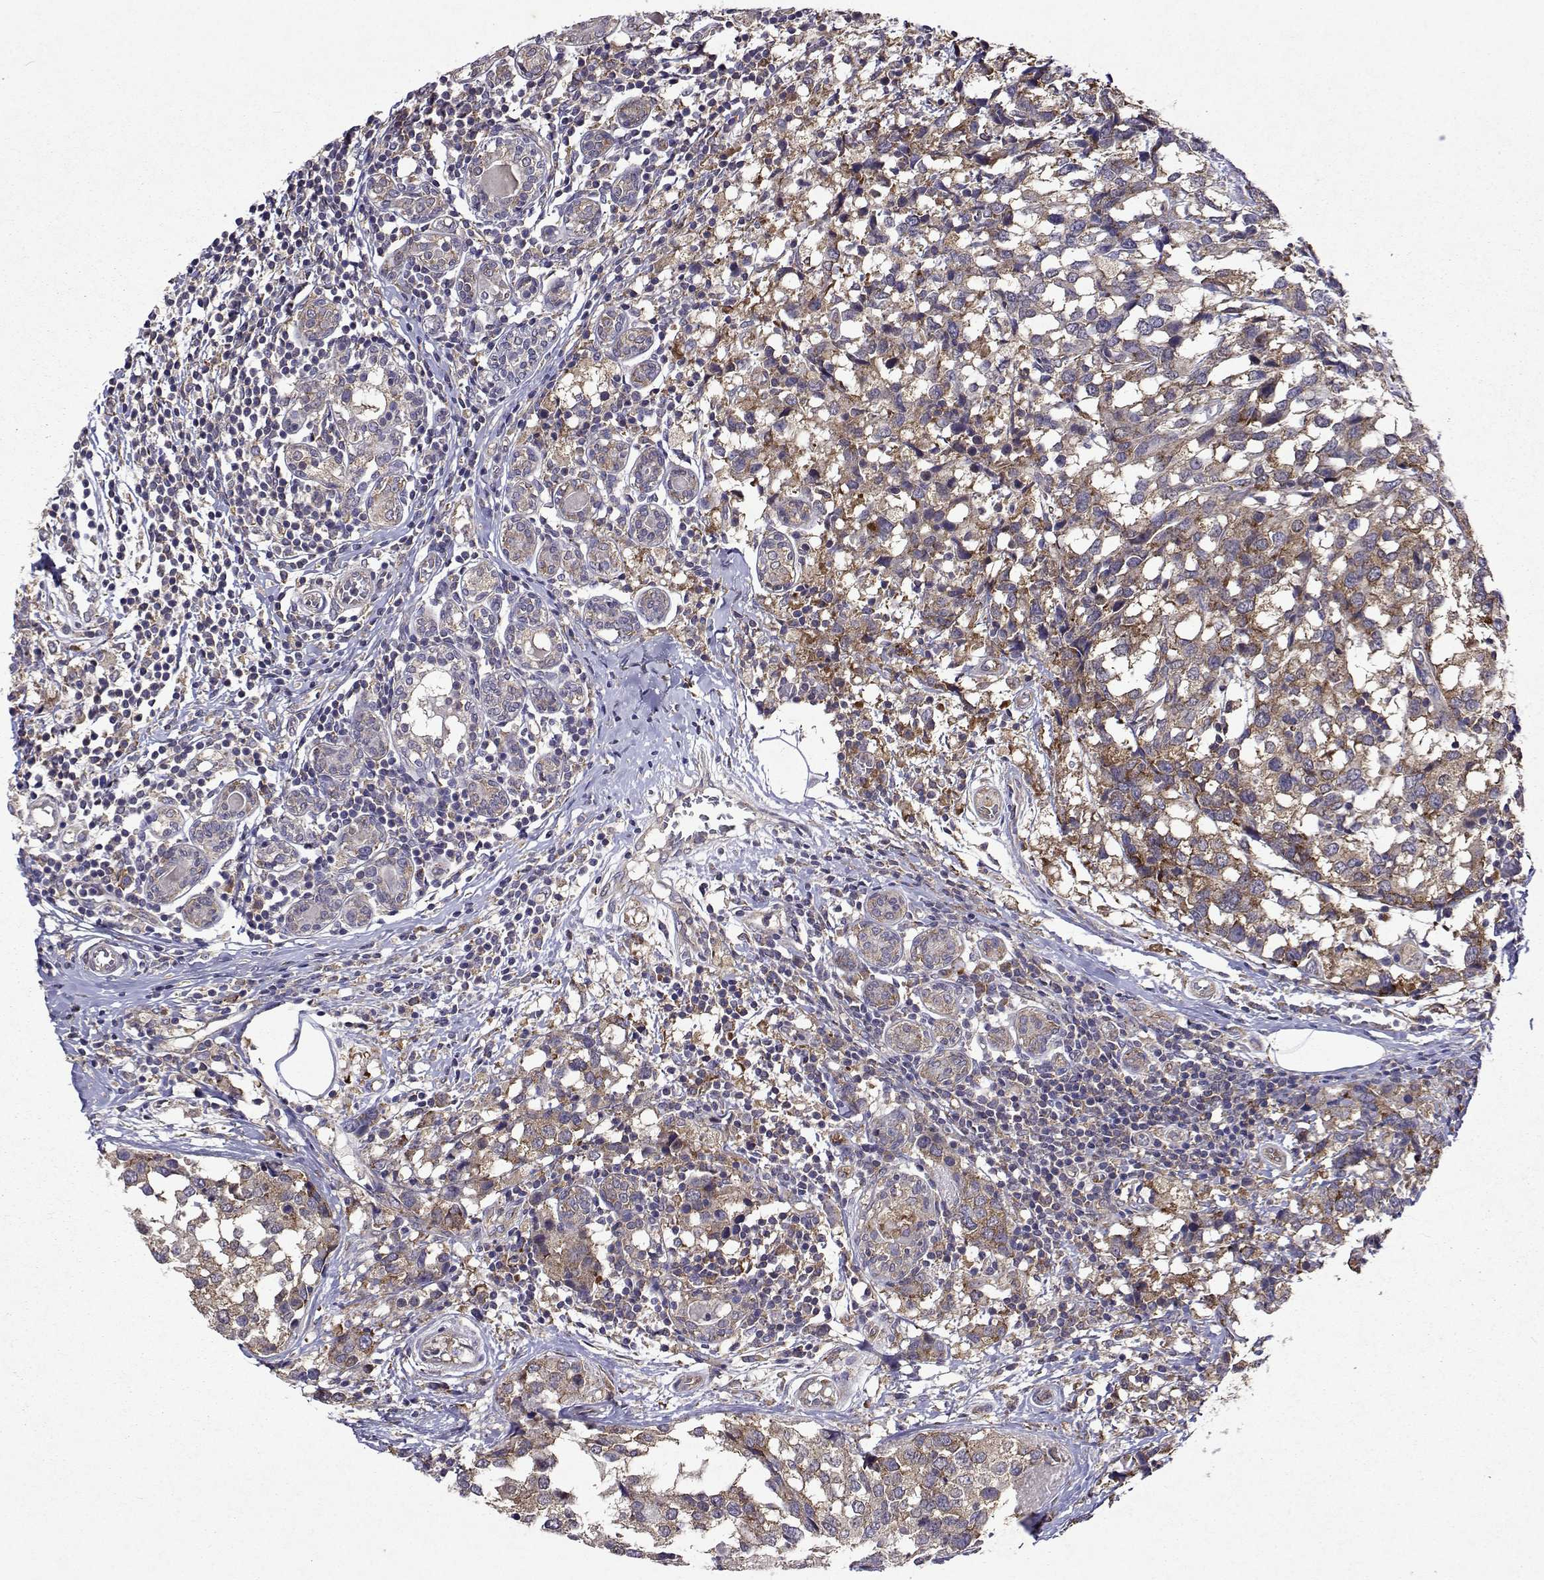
{"staining": {"intensity": "weak", "quantity": ">75%", "location": "cytoplasmic/membranous"}, "tissue": "breast cancer", "cell_type": "Tumor cells", "image_type": "cancer", "snomed": [{"axis": "morphology", "description": "Lobular carcinoma"}, {"axis": "topography", "description": "Breast"}], "caption": "Immunohistochemistry histopathology image of lobular carcinoma (breast) stained for a protein (brown), which demonstrates low levels of weak cytoplasmic/membranous expression in approximately >75% of tumor cells.", "gene": "TARBP2", "patient": {"sex": "female", "age": 59}}